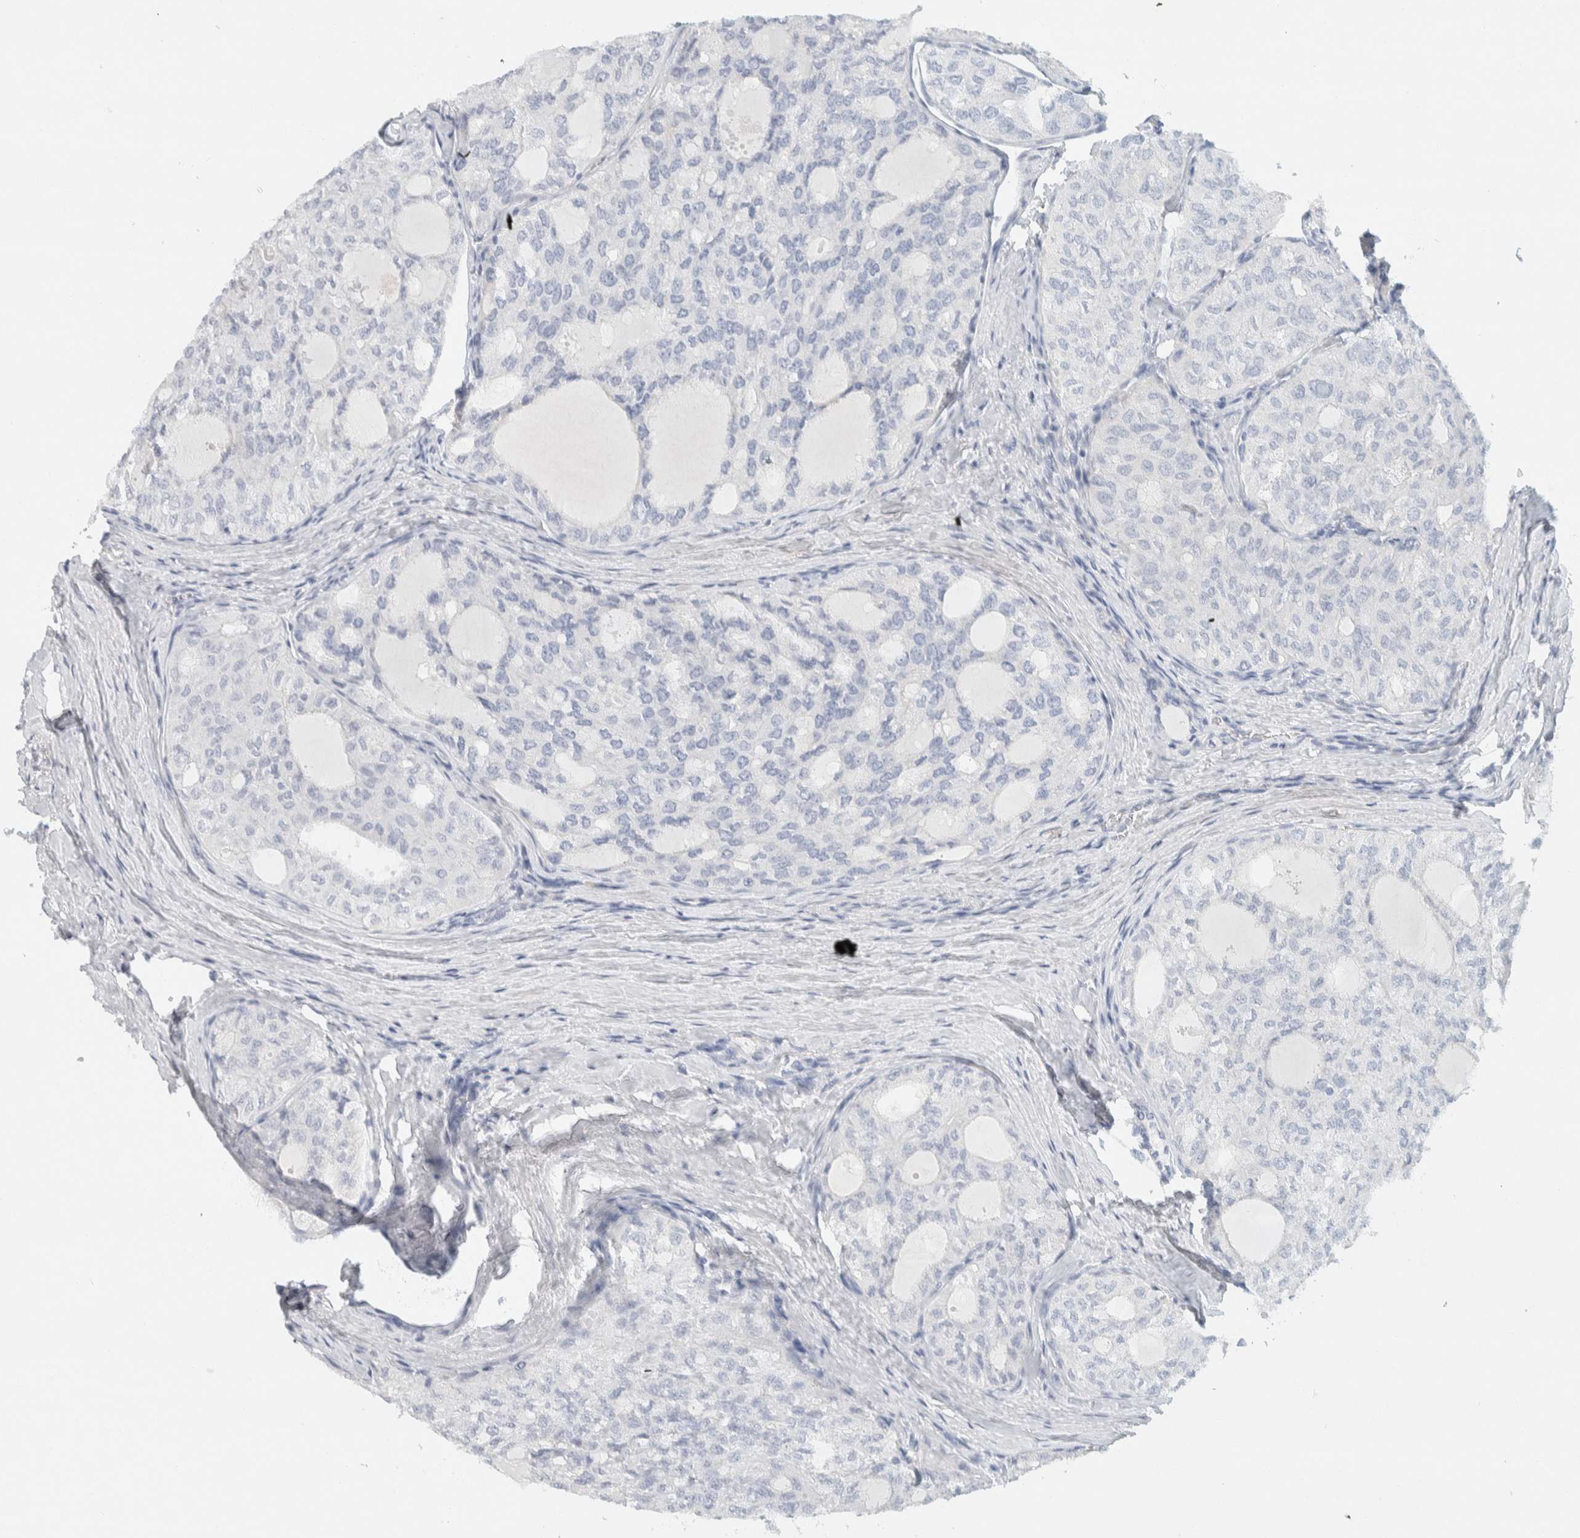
{"staining": {"intensity": "negative", "quantity": "none", "location": "none"}, "tissue": "thyroid cancer", "cell_type": "Tumor cells", "image_type": "cancer", "snomed": [{"axis": "morphology", "description": "Follicular adenoma carcinoma, NOS"}, {"axis": "topography", "description": "Thyroid gland"}], "caption": "Tumor cells show no significant expression in thyroid cancer (follicular adenoma carcinoma).", "gene": "ALOX12B", "patient": {"sex": "male", "age": 75}}